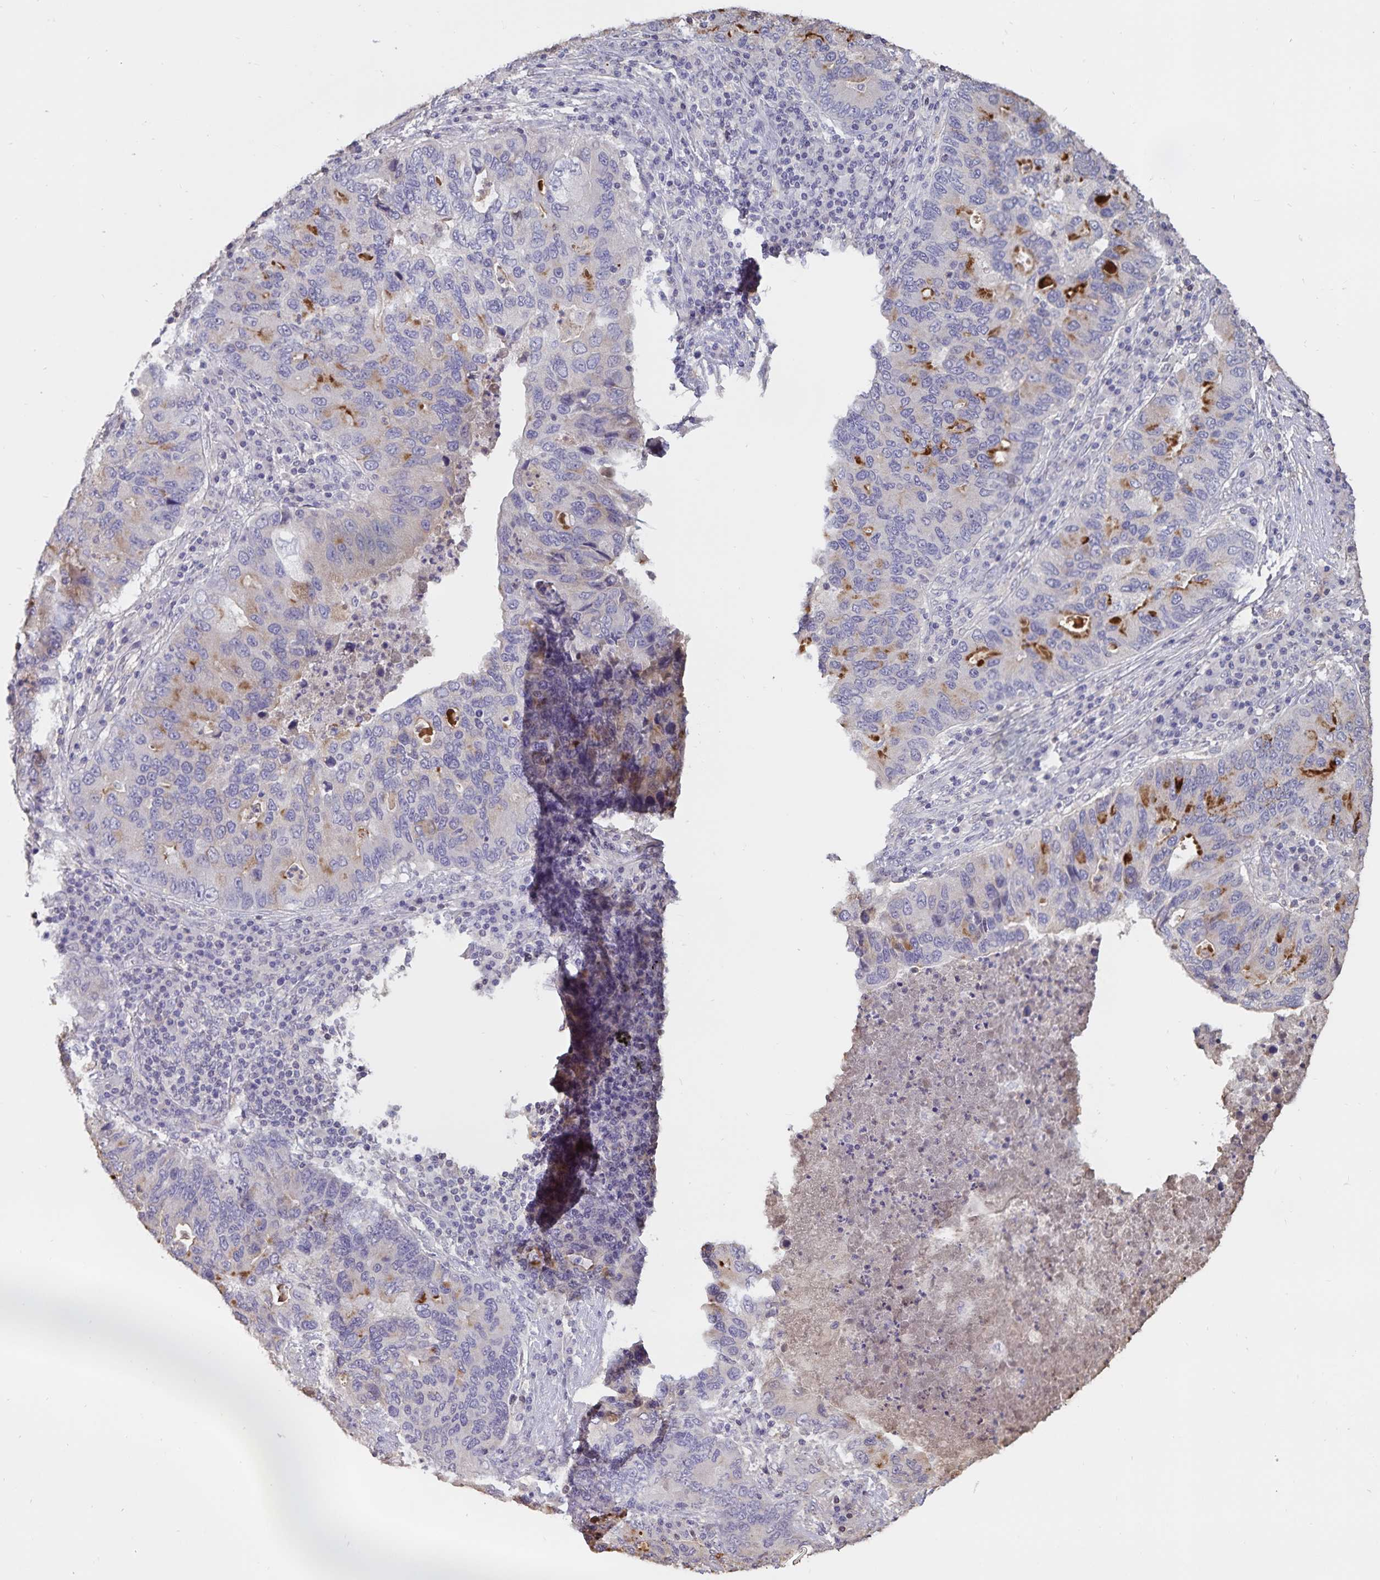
{"staining": {"intensity": "moderate", "quantity": "<25%", "location": "cytoplasmic/membranous"}, "tissue": "lung cancer", "cell_type": "Tumor cells", "image_type": "cancer", "snomed": [{"axis": "morphology", "description": "Adenocarcinoma, NOS"}, {"axis": "morphology", "description": "Adenocarcinoma, metastatic, NOS"}, {"axis": "topography", "description": "Lymph node"}, {"axis": "topography", "description": "Lung"}], "caption": "IHC (DAB (3,3'-diaminobenzidine)) staining of lung cancer exhibits moderate cytoplasmic/membranous protein expression in approximately <25% of tumor cells.", "gene": "FGG", "patient": {"sex": "female", "age": 54}}